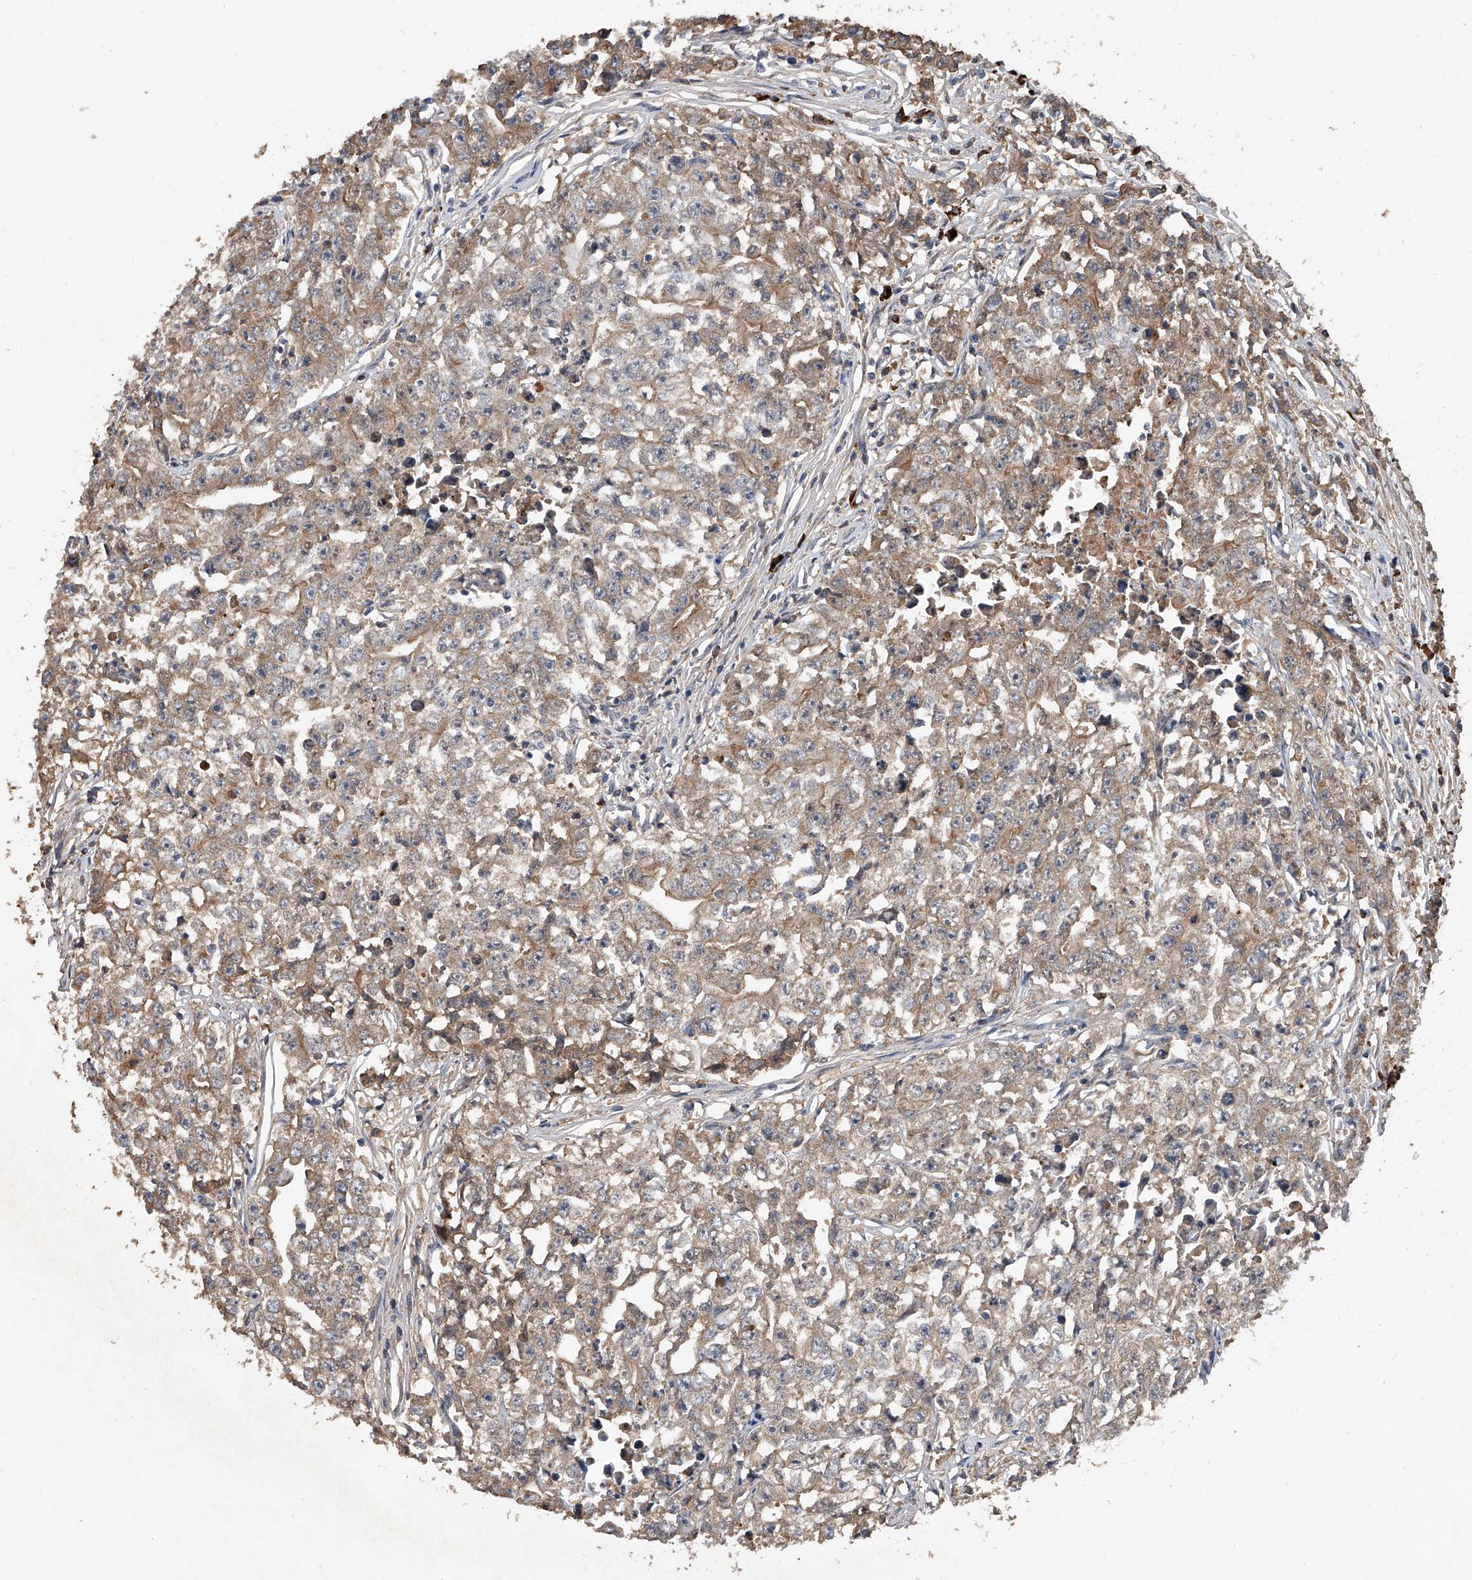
{"staining": {"intensity": "weak", "quantity": ">75%", "location": "cytoplasmic/membranous"}, "tissue": "testis cancer", "cell_type": "Tumor cells", "image_type": "cancer", "snomed": [{"axis": "morphology", "description": "Seminoma, NOS"}, {"axis": "morphology", "description": "Carcinoma, Embryonal, NOS"}, {"axis": "topography", "description": "Testis"}], "caption": "Tumor cells show low levels of weak cytoplasmic/membranous expression in about >75% of cells in human testis cancer (embryonal carcinoma).", "gene": "ZNF25", "patient": {"sex": "male", "age": 43}}